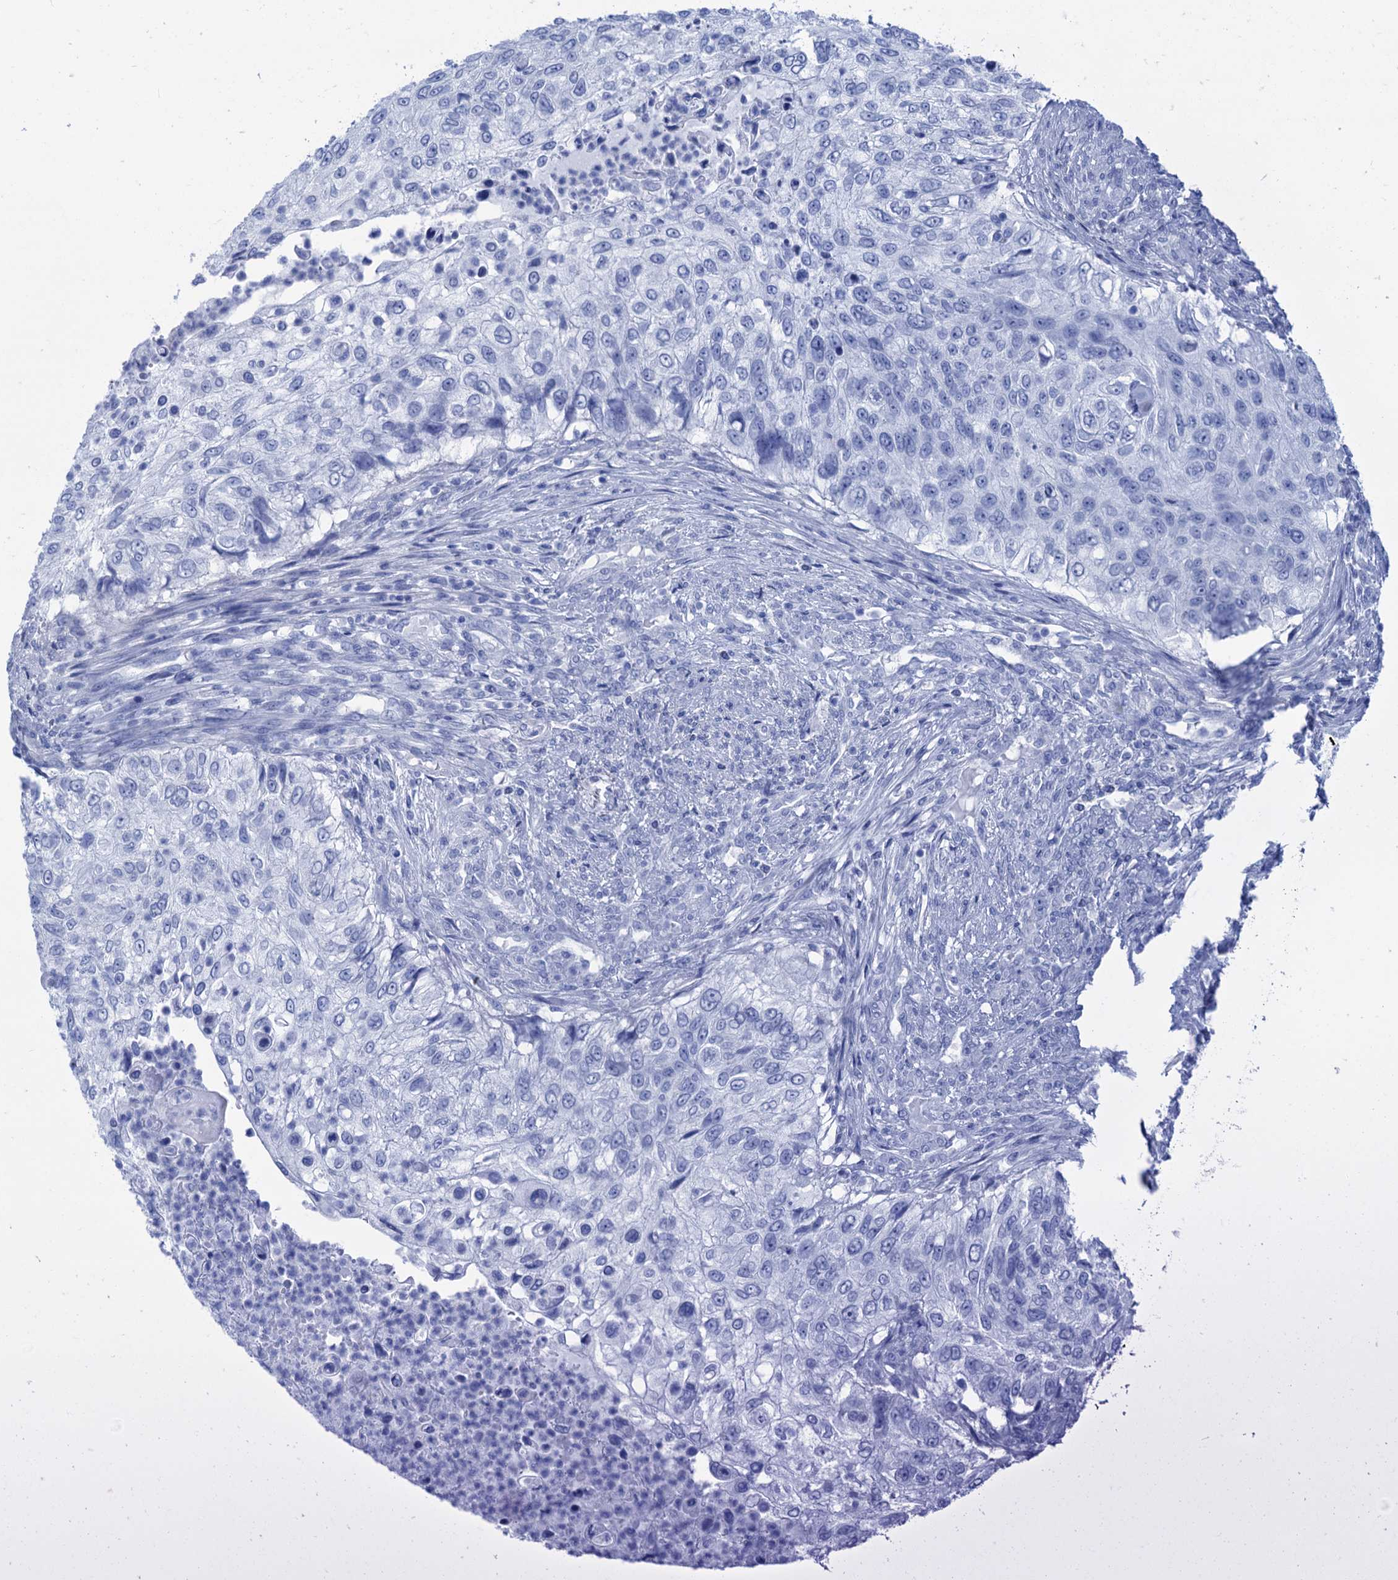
{"staining": {"intensity": "negative", "quantity": "none", "location": "none"}, "tissue": "urothelial cancer", "cell_type": "Tumor cells", "image_type": "cancer", "snomed": [{"axis": "morphology", "description": "Urothelial carcinoma, High grade"}, {"axis": "topography", "description": "Urinary bladder"}], "caption": "Human urothelial cancer stained for a protein using IHC shows no staining in tumor cells.", "gene": "CABYR", "patient": {"sex": "female", "age": 60}}